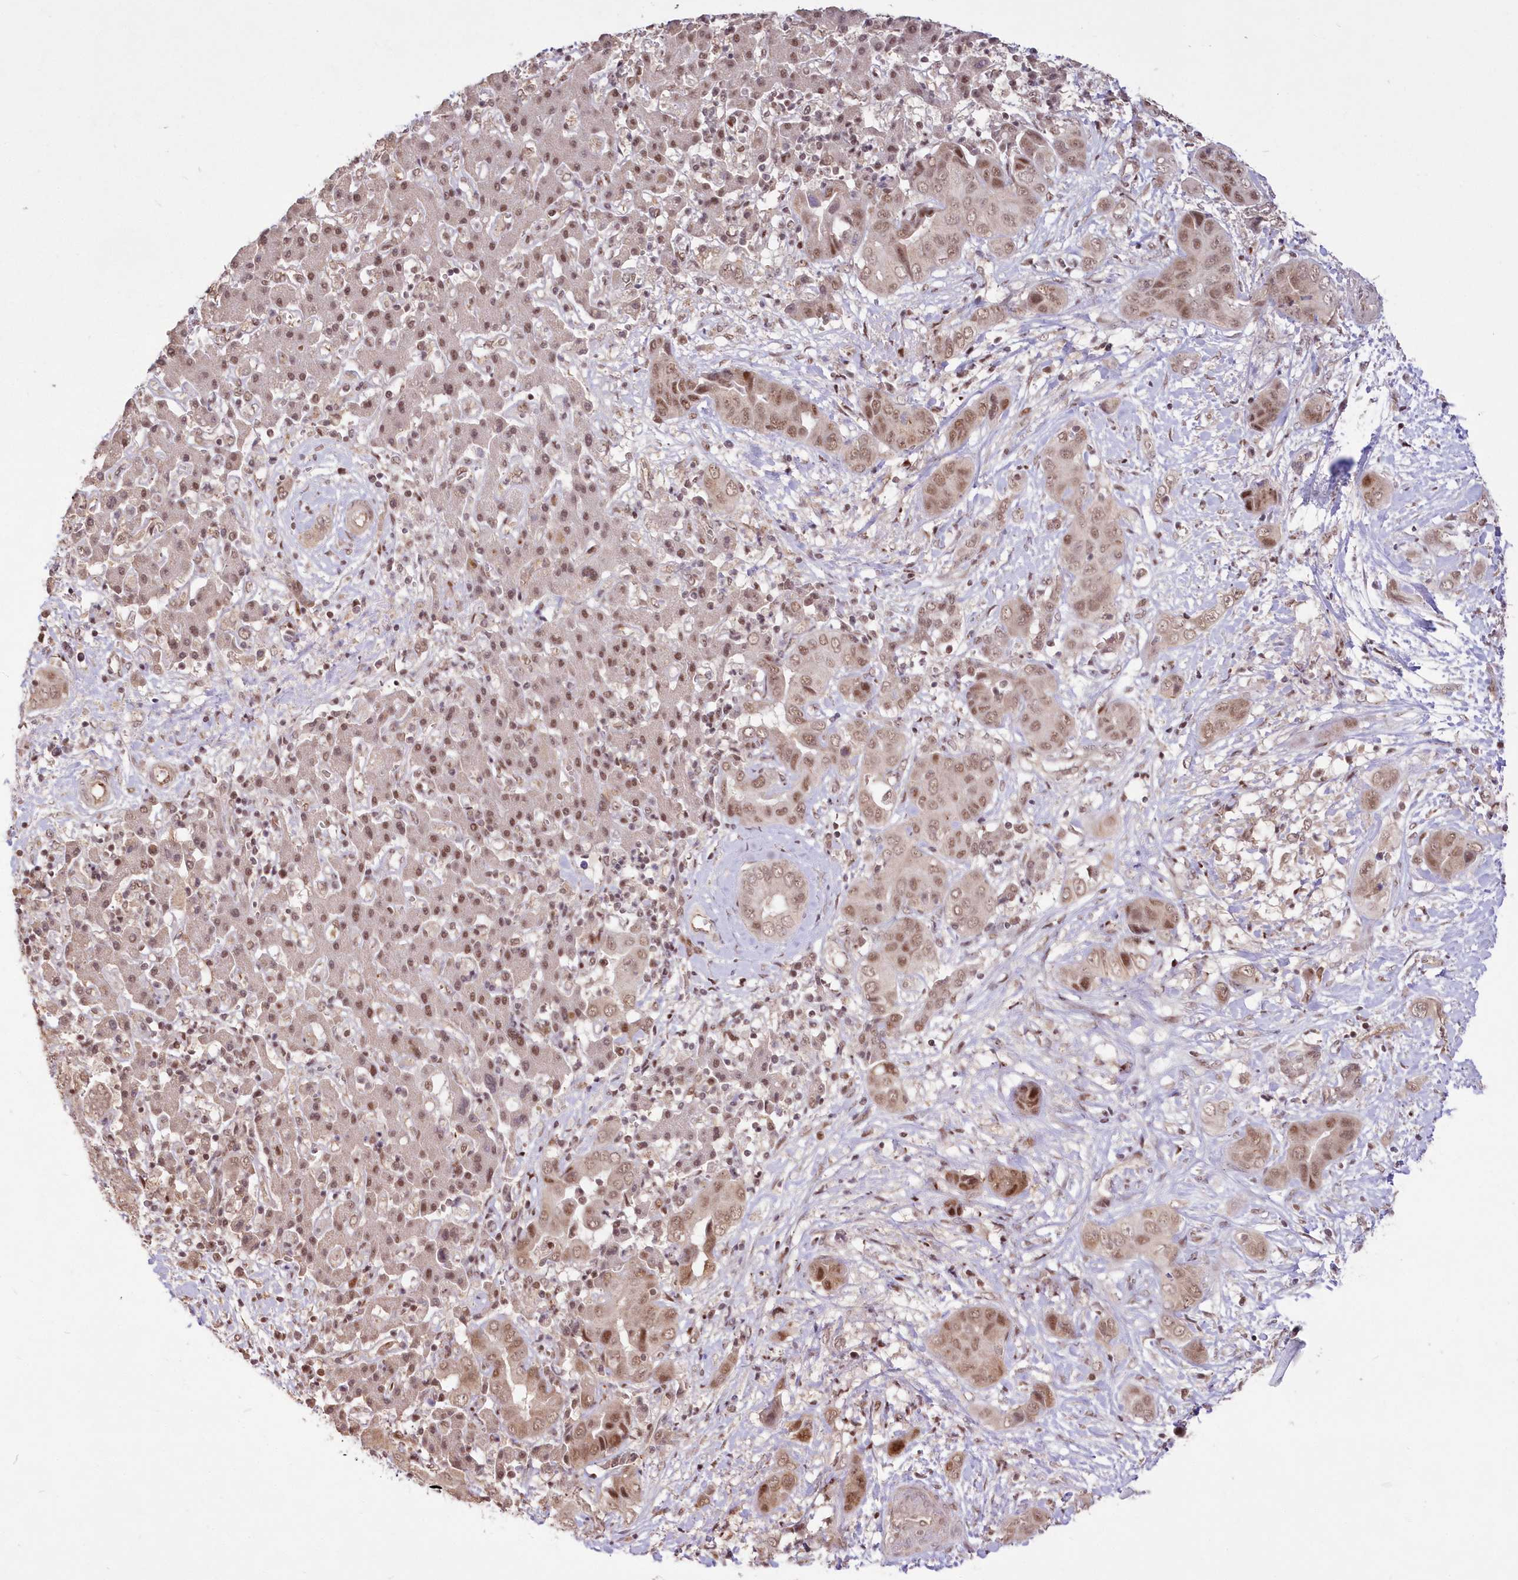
{"staining": {"intensity": "weak", "quantity": ">75%", "location": "nuclear"}, "tissue": "liver cancer", "cell_type": "Tumor cells", "image_type": "cancer", "snomed": [{"axis": "morphology", "description": "Cholangiocarcinoma"}, {"axis": "topography", "description": "Liver"}], "caption": "Approximately >75% of tumor cells in human liver cancer (cholangiocarcinoma) demonstrate weak nuclear protein staining as visualized by brown immunohistochemical staining.", "gene": "WBP1L", "patient": {"sex": "female", "age": 52}}